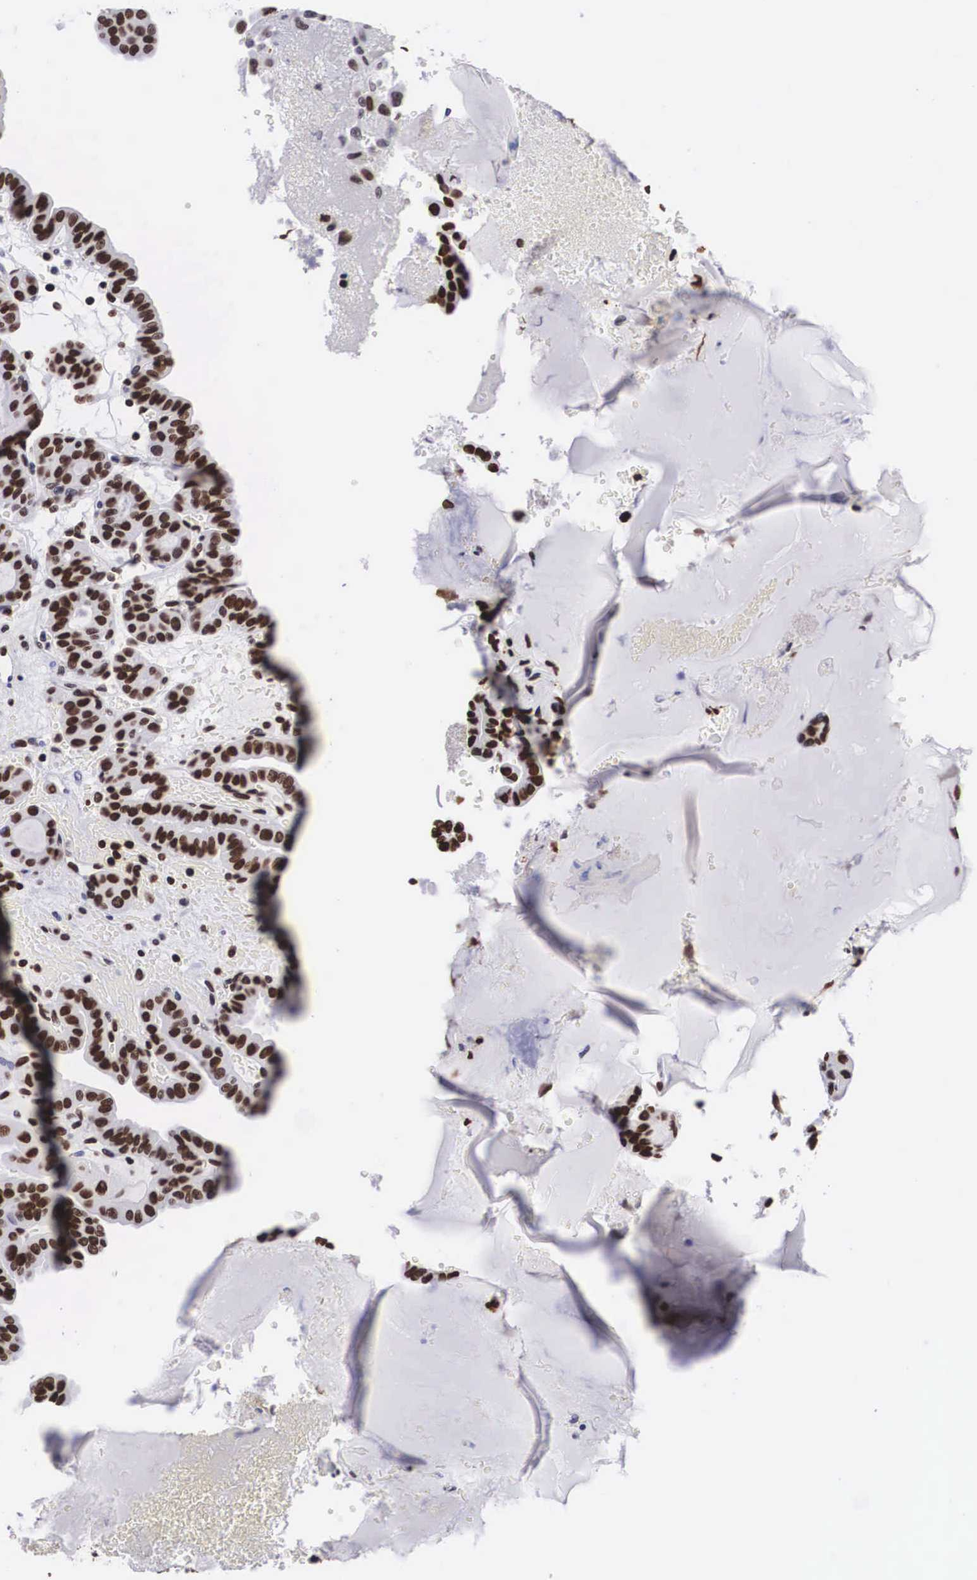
{"staining": {"intensity": "strong", "quantity": ">75%", "location": "nuclear"}, "tissue": "thyroid cancer", "cell_type": "Tumor cells", "image_type": "cancer", "snomed": [{"axis": "morphology", "description": "Papillary adenocarcinoma, NOS"}, {"axis": "topography", "description": "Thyroid gland"}], "caption": "Immunohistochemistry (IHC) (DAB (3,3'-diaminobenzidine)) staining of papillary adenocarcinoma (thyroid) reveals strong nuclear protein staining in about >75% of tumor cells.", "gene": "MECP2", "patient": {"sex": "male", "age": 87}}